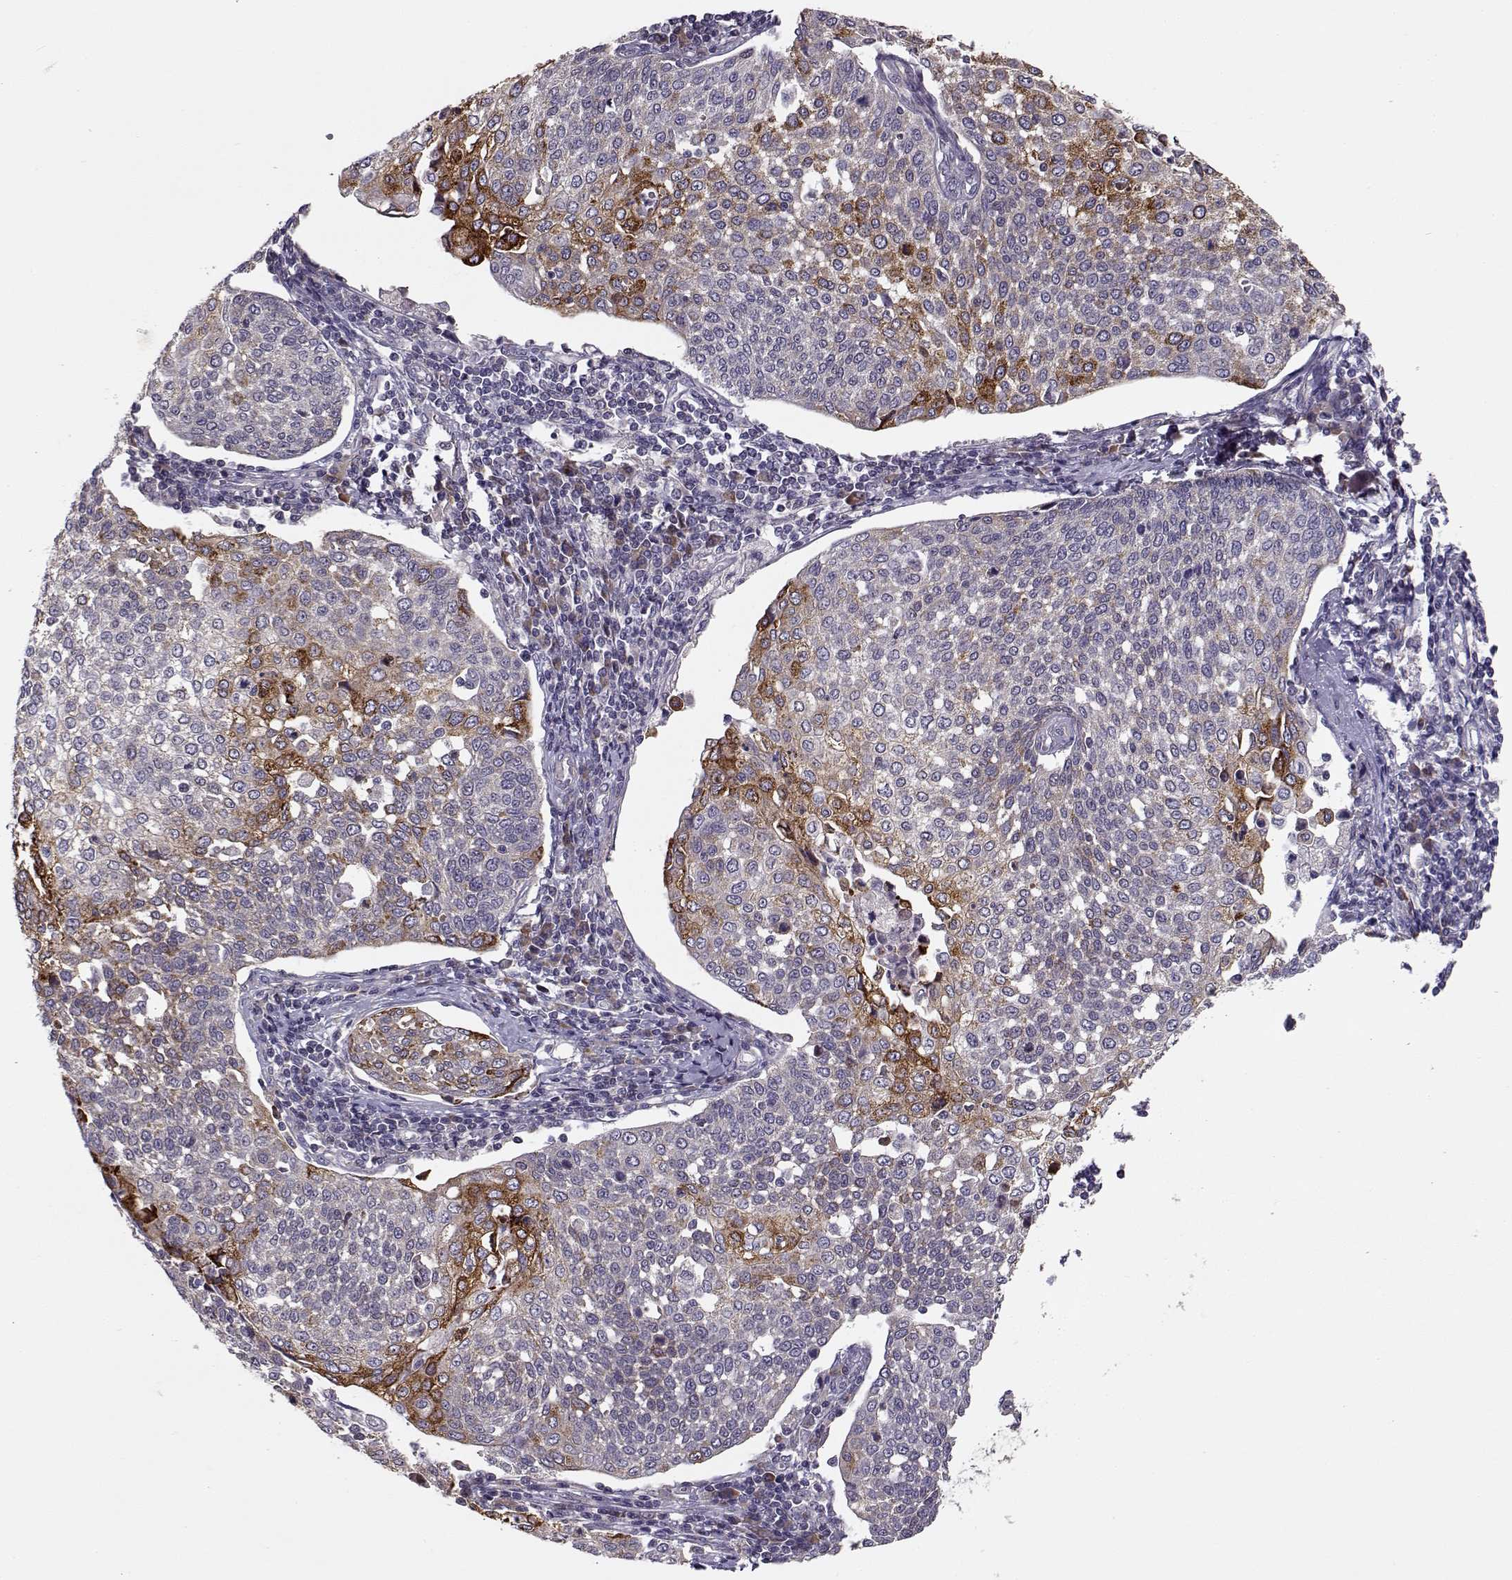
{"staining": {"intensity": "strong", "quantity": "<25%", "location": "cytoplasmic/membranous"}, "tissue": "cervical cancer", "cell_type": "Tumor cells", "image_type": "cancer", "snomed": [{"axis": "morphology", "description": "Squamous cell carcinoma, NOS"}, {"axis": "topography", "description": "Cervix"}], "caption": "IHC micrograph of cervical cancer (squamous cell carcinoma) stained for a protein (brown), which exhibits medium levels of strong cytoplasmic/membranous positivity in about <25% of tumor cells.", "gene": "ENTPD8", "patient": {"sex": "female", "age": 34}}